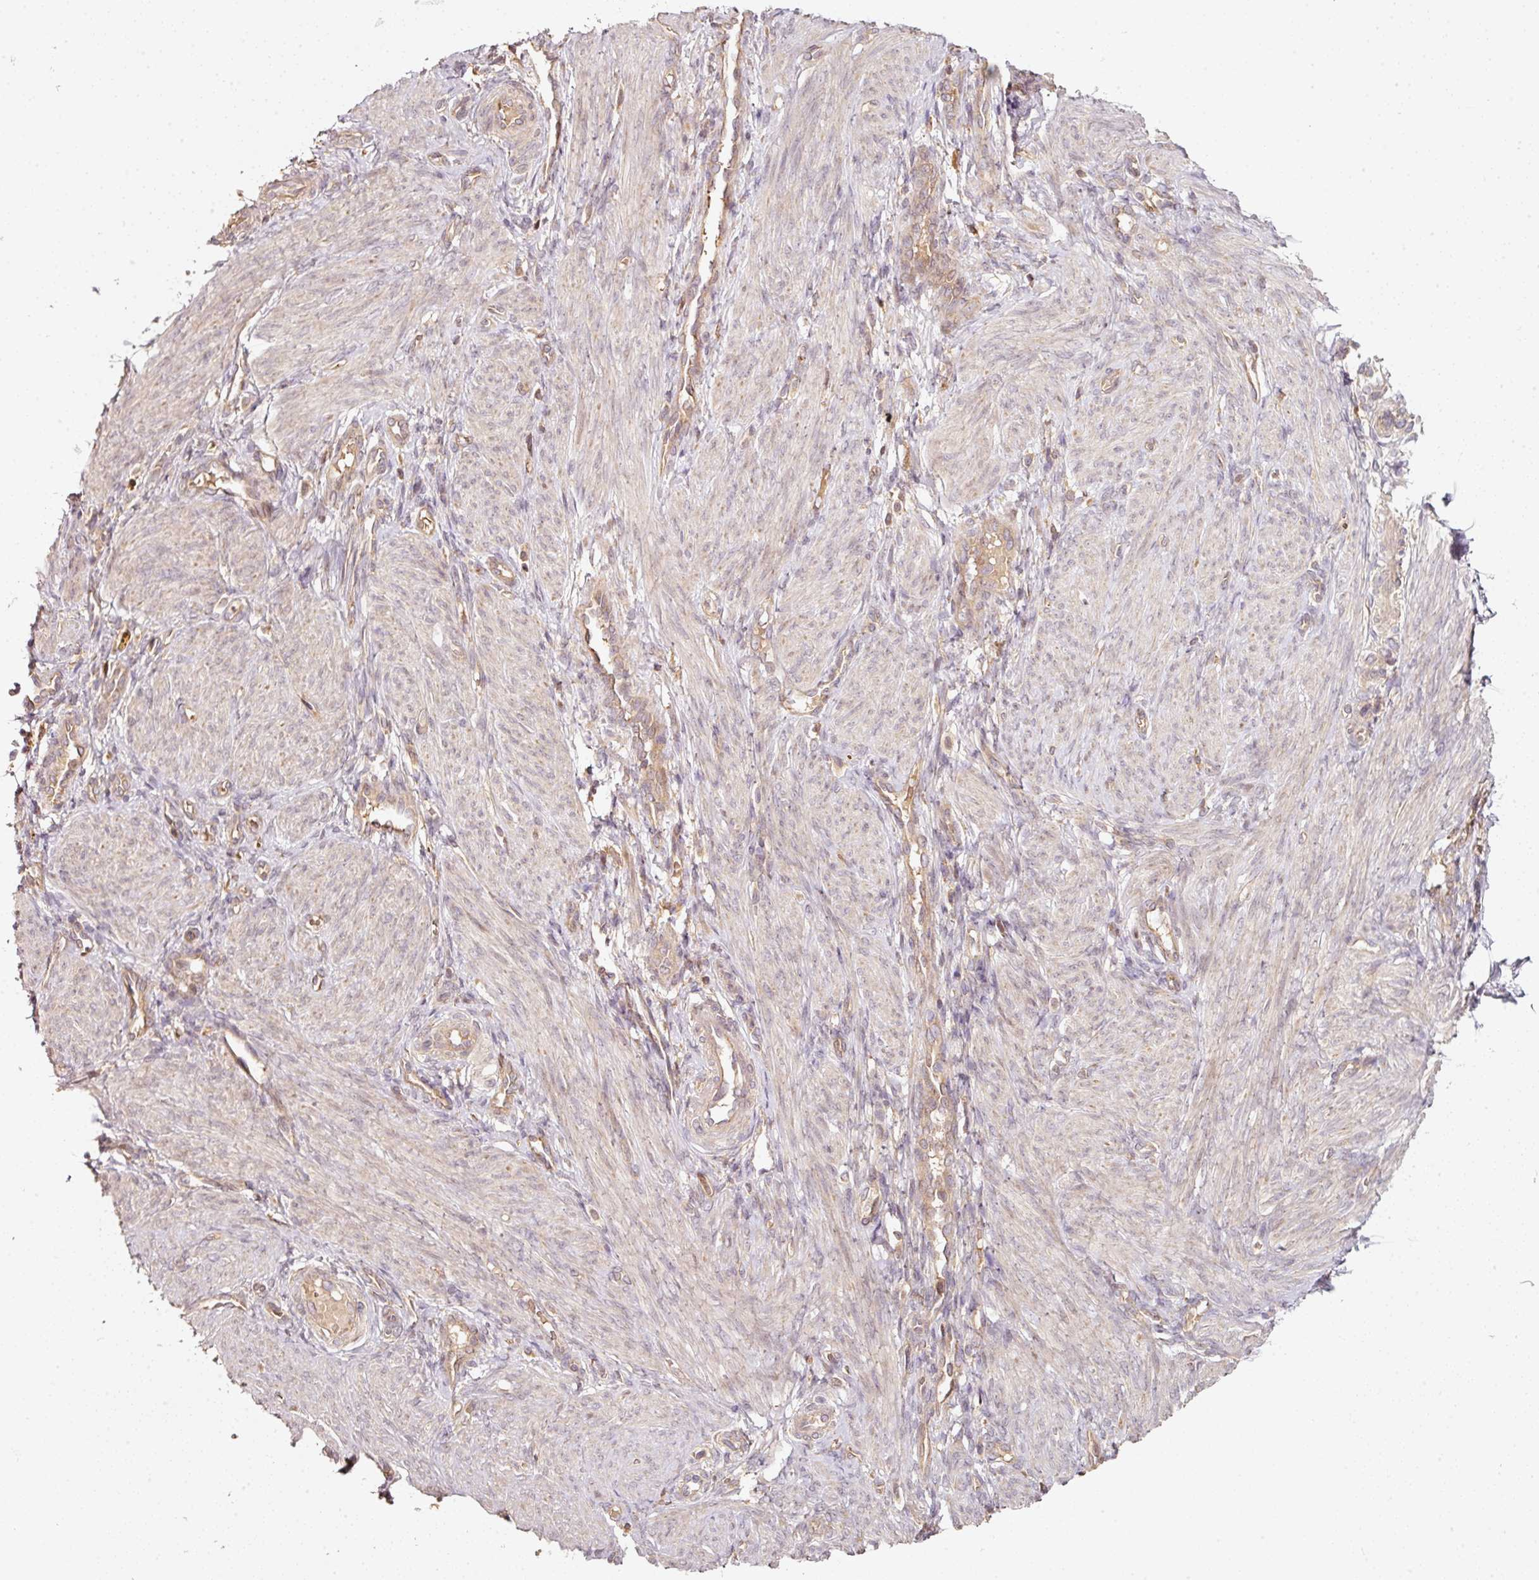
{"staining": {"intensity": "negative", "quantity": "none", "location": "none"}, "tissue": "endometrium", "cell_type": "Cells in endometrial stroma", "image_type": "normal", "snomed": [{"axis": "morphology", "description": "Normal tissue, NOS"}, {"axis": "topography", "description": "Endometrium"}], "caption": "High power microscopy photomicrograph of an IHC micrograph of benign endometrium, revealing no significant positivity in cells in endometrial stroma. The staining is performed using DAB brown chromogen with nuclei counter-stained in using hematoxylin.", "gene": "RRAS2", "patient": {"sex": "female", "age": 34}}